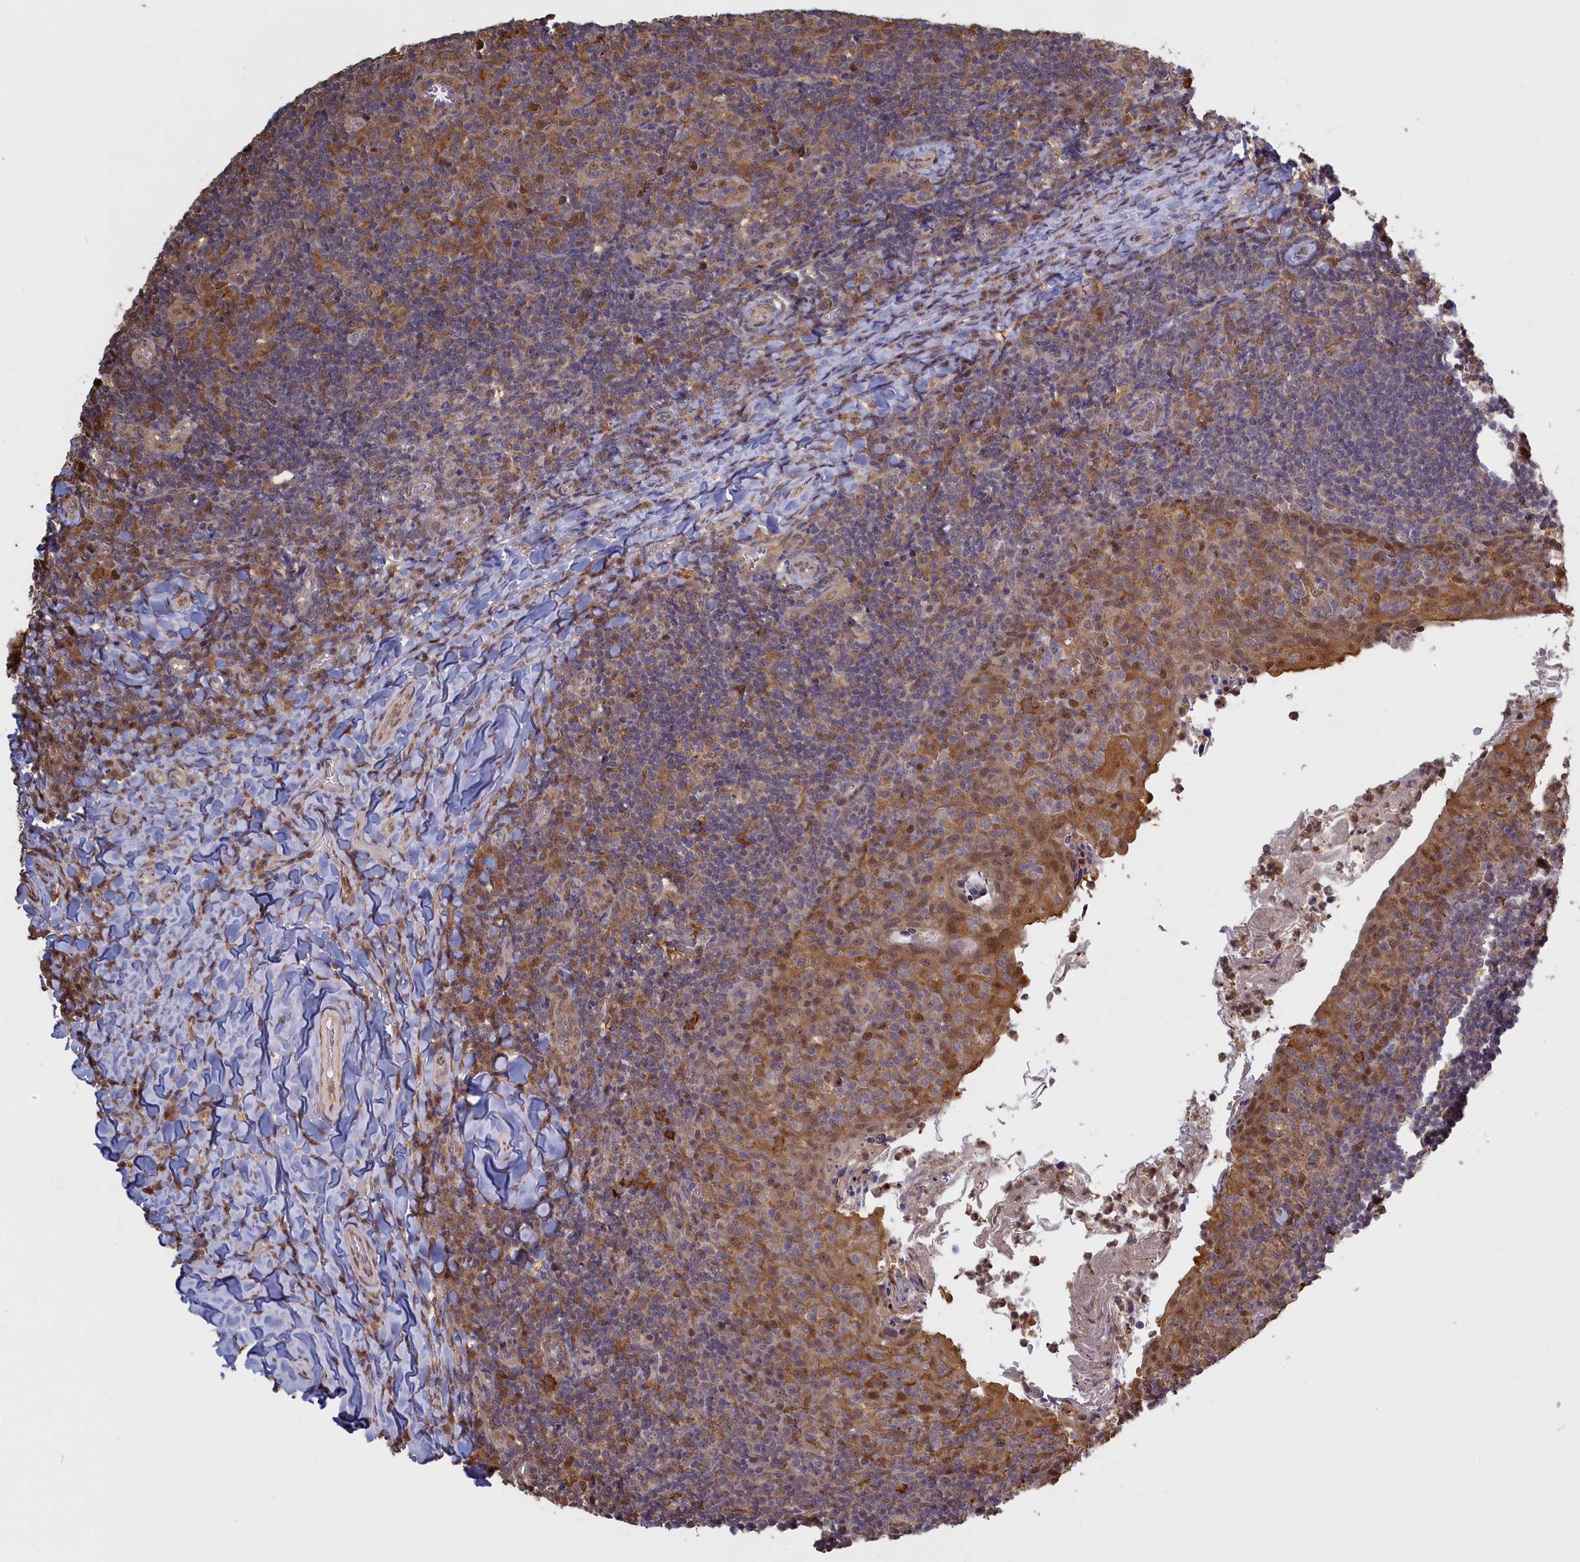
{"staining": {"intensity": "moderate", "quantity": "25%-75%", "location": "cytoplasmic/membranous"}, "tissue": "tonsil", "cell_type": "Germinal center cells", "image_type": "normal", "snomed": [{"axis": "morphology", "description": "Normal tissue, NOS"}, {"axis": "topography", "description": "Tonsil"}], "caption": "Immunohistochemical staining of benign tonsil shows medium levels of moderate cytoplasmic/membranous positivity in approximately 25%-75% of germinal center cells.", "gene": "UCHL3", "patient": {"sex": "female", "age": 10}}